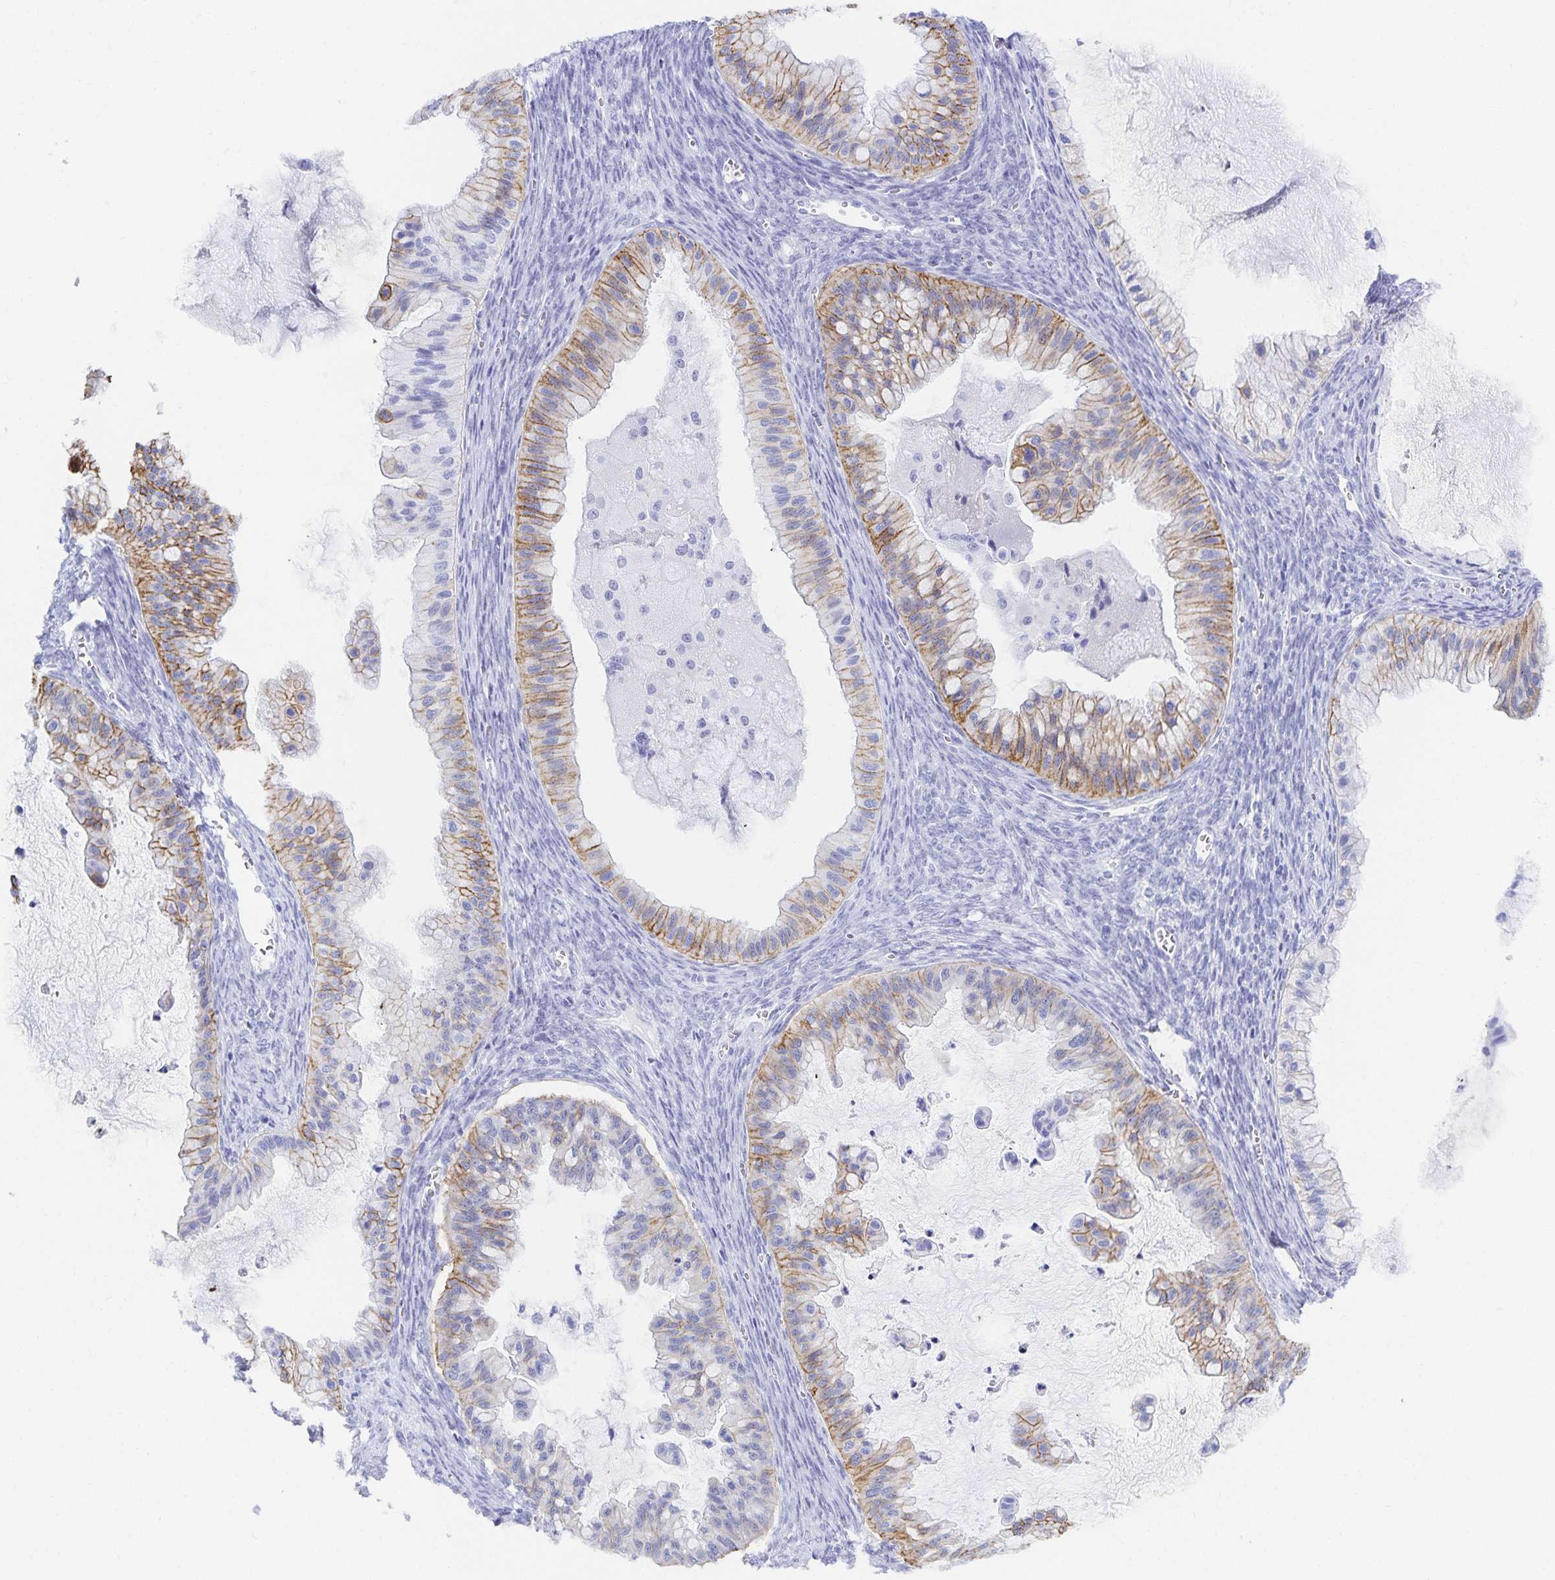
{"staining": {"intensity": "moderate", "quantity": "25%-75%", "location": "cytoplasmic/membranous"}, "tissue": "ovarian cancer", "cell_type": "Tumor cells", "image_type": "cancer", "snomed": [{"axis": "morphology", "description": "Cystadenocarcinoma, mucinous, NOS"}, {"axis": "topography", "description": "Ovary"}], "caption": "Immunohistochemistry (IHC) (DAB) staining of human ovarian cancer (mucinous cystadenocarcinoma) demonstrates moderate cytoplasmic/membranous protein staining in about 25%-75% of tumor cells. Immunohistochemistry stains the protein in brown and the nuclei are stained blue.", "gene": "SNTN", "patient": {"sex": "female", "age": 72}}